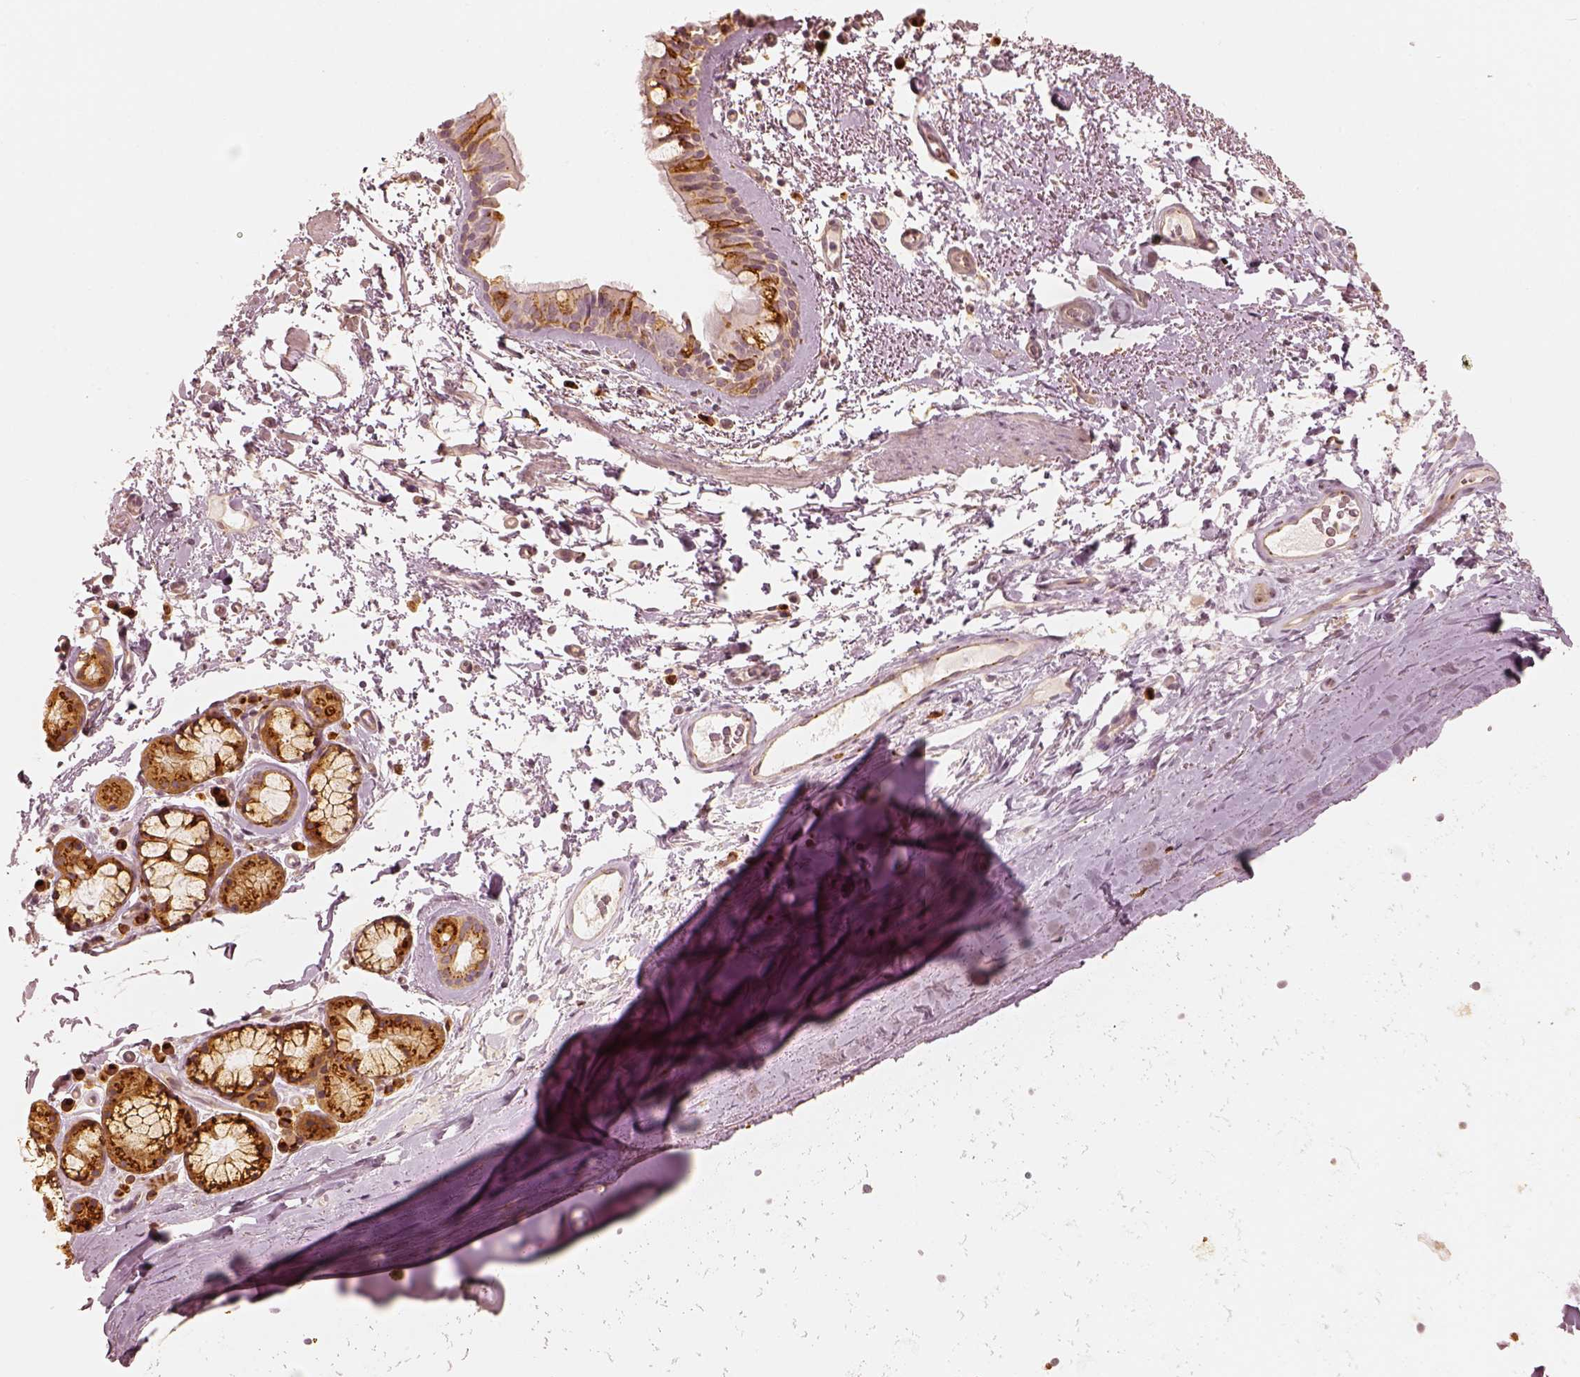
{"staining": {"intensity": "strong", "quantity": "25%-75%", "location": "cytoplasmic/membranous"}, "tissue": "bronchus", "cell_type": "Respiratory epithelial cells", "image_type": "normal", "snomed": [{"axis": "morphology", "description": "Normal tissue, NOS"}, {"axis": "topography", "description": "Bronchus"}], "caption": "A photomicrograph showing strong cytoplasmic/membranous expression in about 25%-75% of respiratory epithelial cells in normal bronchus, as visualized by brown immunohistochemical staining.", "gene": "GORASP2", "patient": {"sex": "female", "age": 64}}